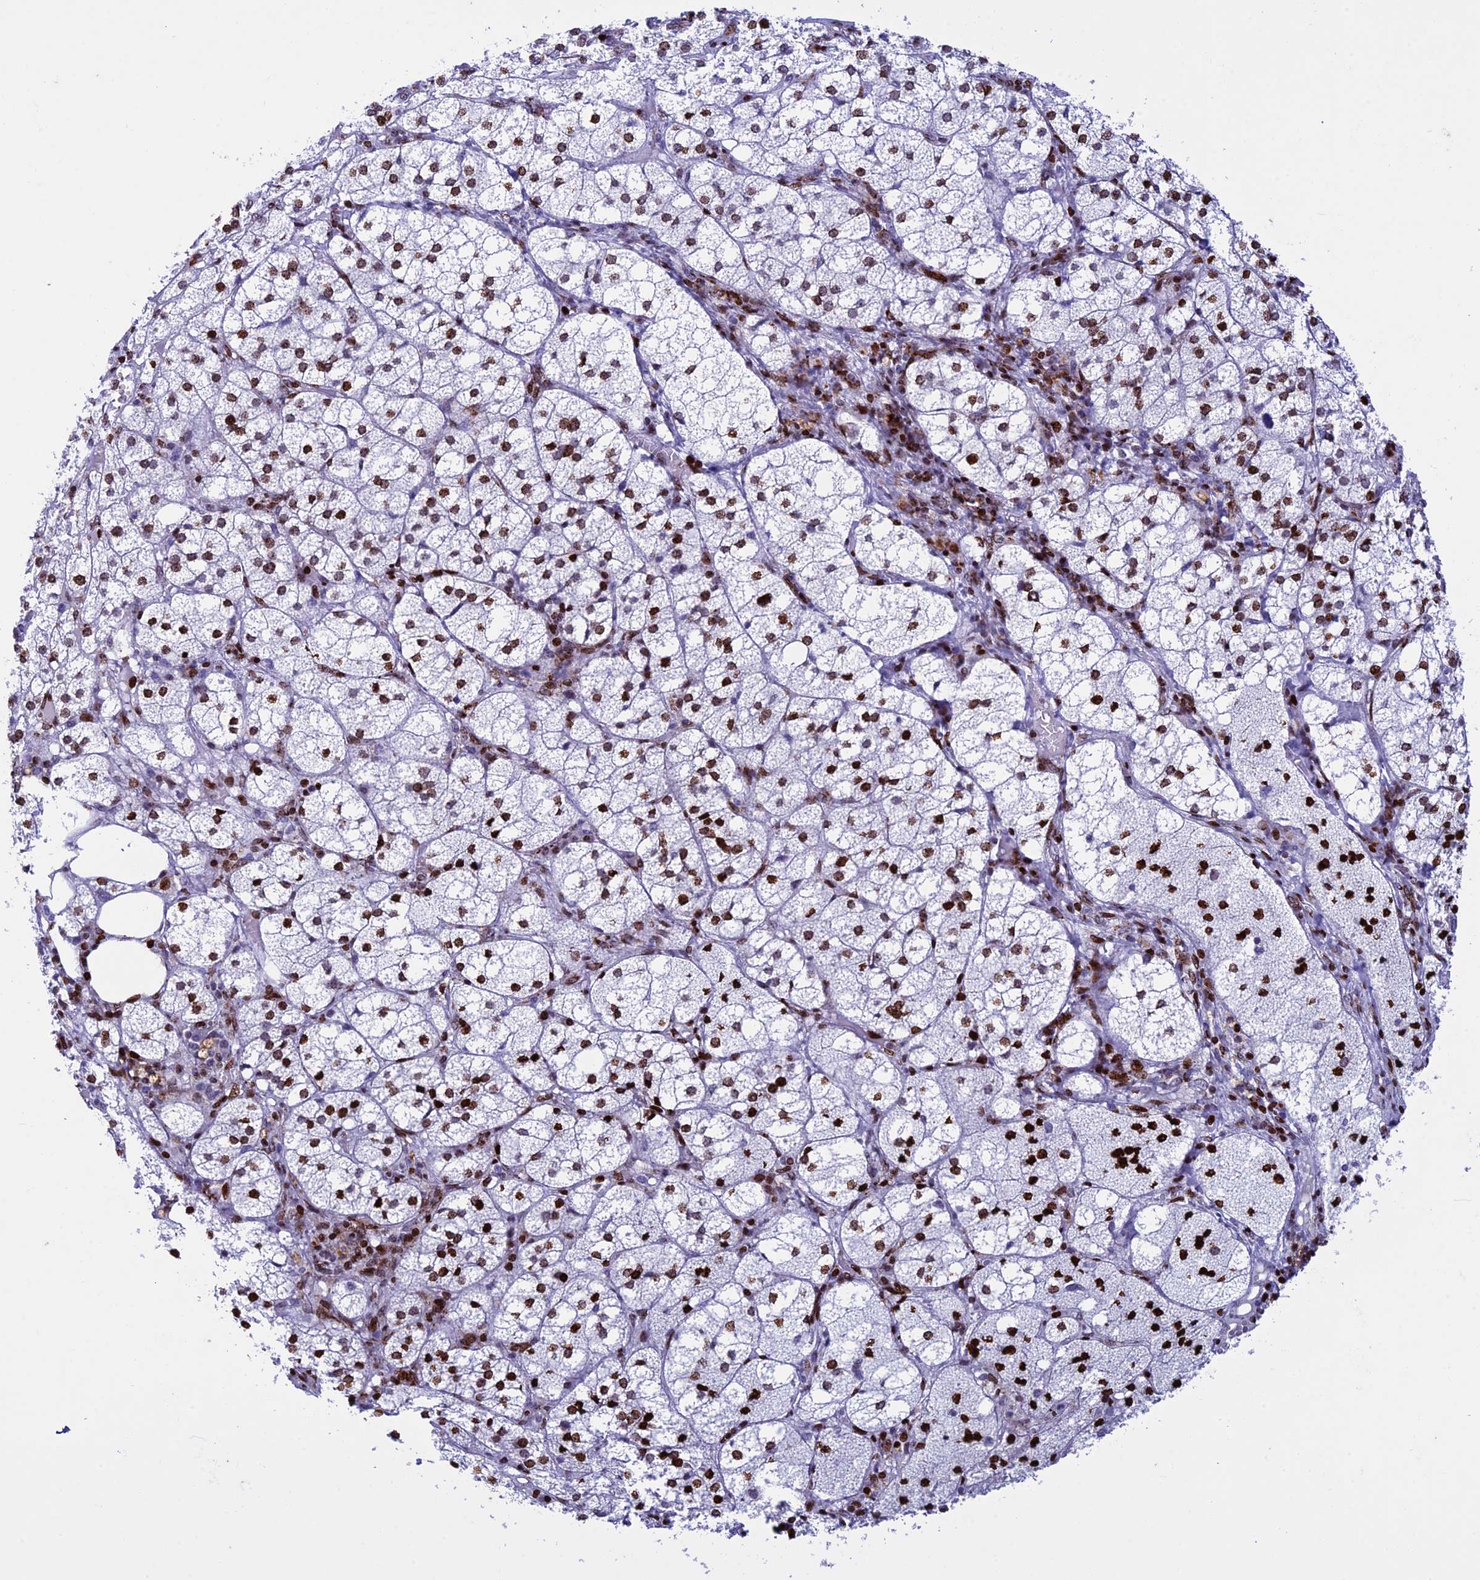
{"staining": {"intensity": "strong", "quantity": ">75%", "location": "nuclear"}, "tissue": "adrenal gland", "cell_type": "Glandular cells", "image_type": "normal", "snomed": [{"axis": "morphology", "description": "Normal tissue, NOS"}, {"axis": "topography", "description": "Adrenal gland"}], "caption": "Immunohistochemistry (IHC) of unremarkable adrenal gland shows high levels of strong nuclear positivity in approximately >75% of glandular cells. (Stains: DAB (3,3'-diaminobenzidine) in brown, nuclei in blue, Microscopy: brightfield microscopy at high magnification).", "gene": "BTBD3", "patient": {"sex": "female", "age": 61}}